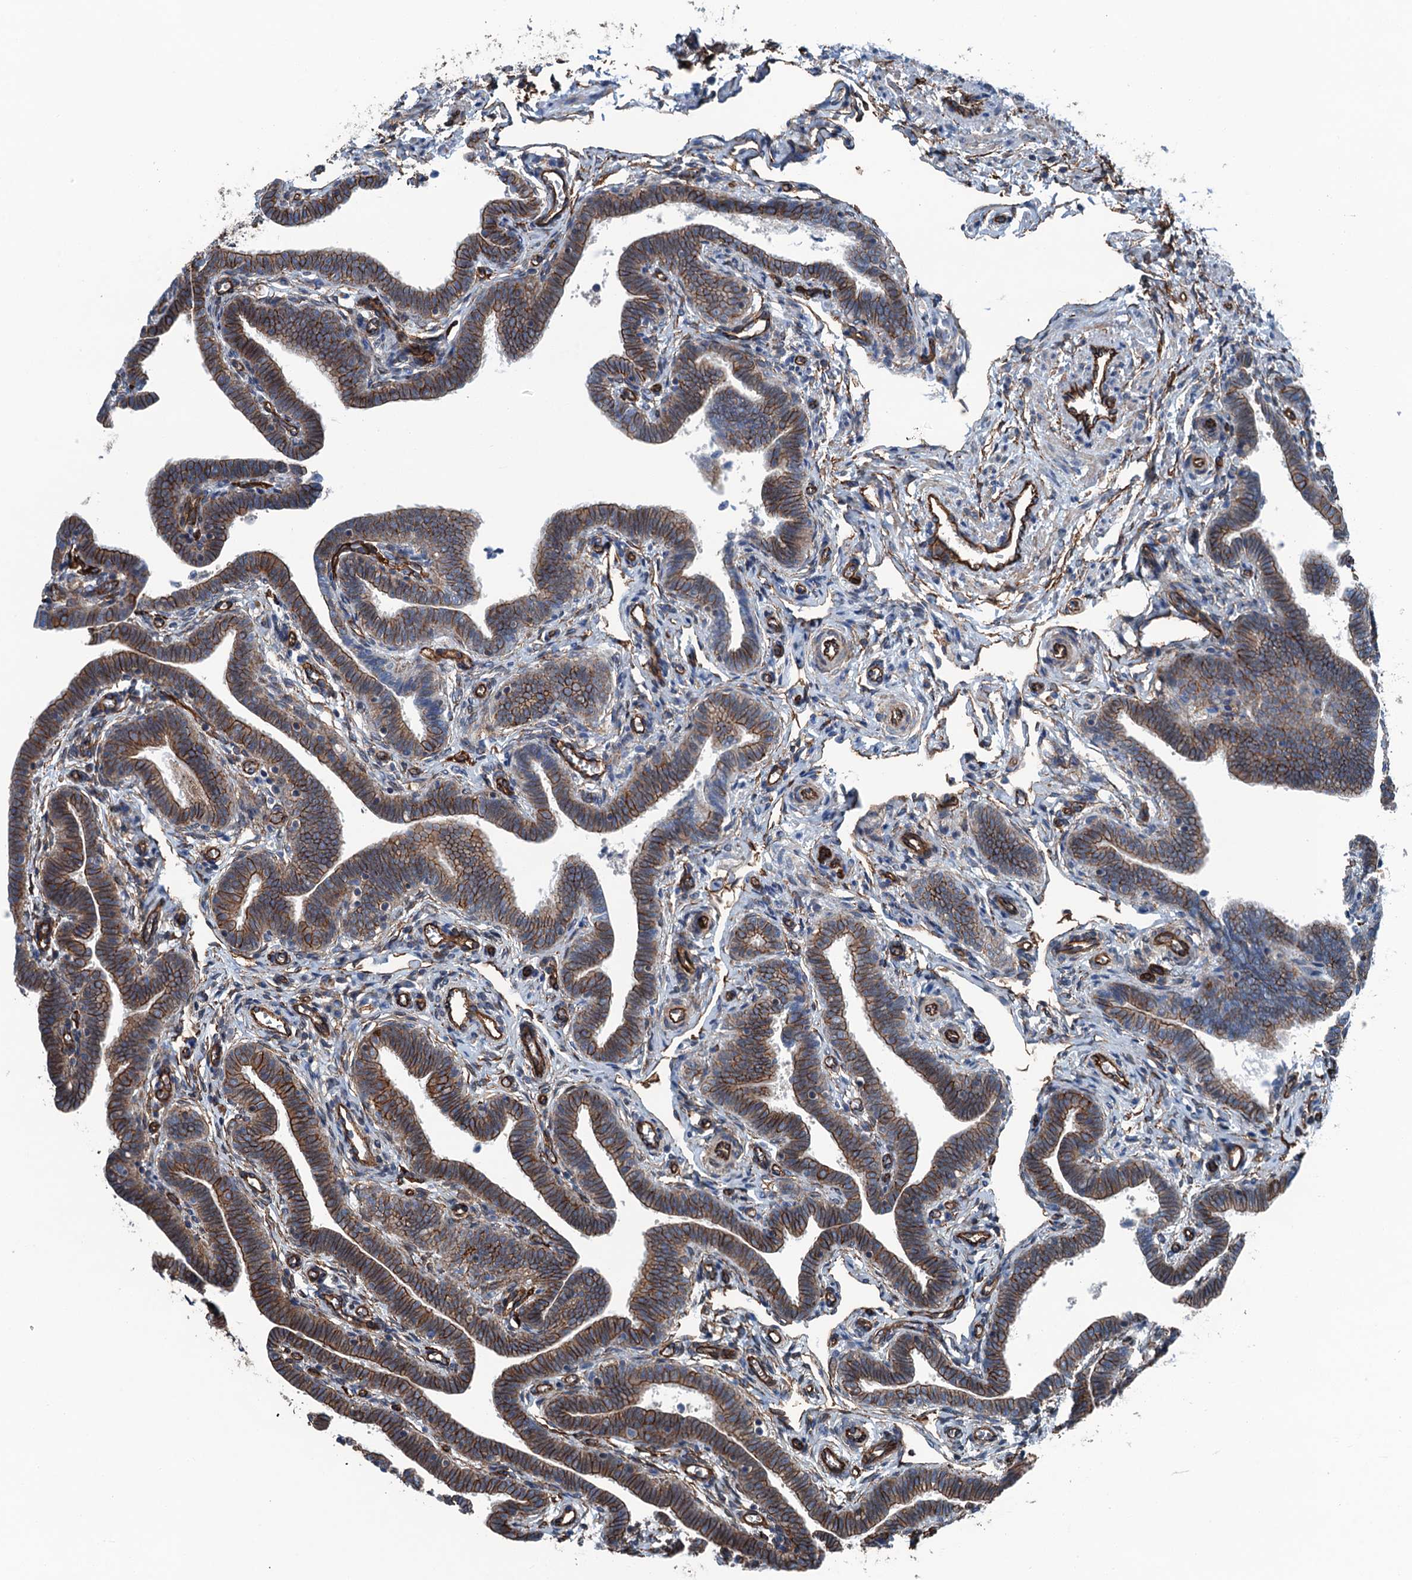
{"staining": {"intensity": "strong", "quantity": ">75%", "location": "cytoplasmic/membranous"}, "tissue": "fallopian tube", "cell_type": "Glandular cells", "image_type": "normal", "snomed": [{"axis": "morphology", "description": "Normal tissue, NOS"}, {"axis": "topography", "description": "Fallopian tube"}], "caption": "Fallopian tube stained with DAB immunohistochemistry shows high levels of strong cytoplasmic/membranous positivity in about >75% of glandular cells.", "gene": "NMRAL1", "patient": {"sex": "female", "age": 36}}